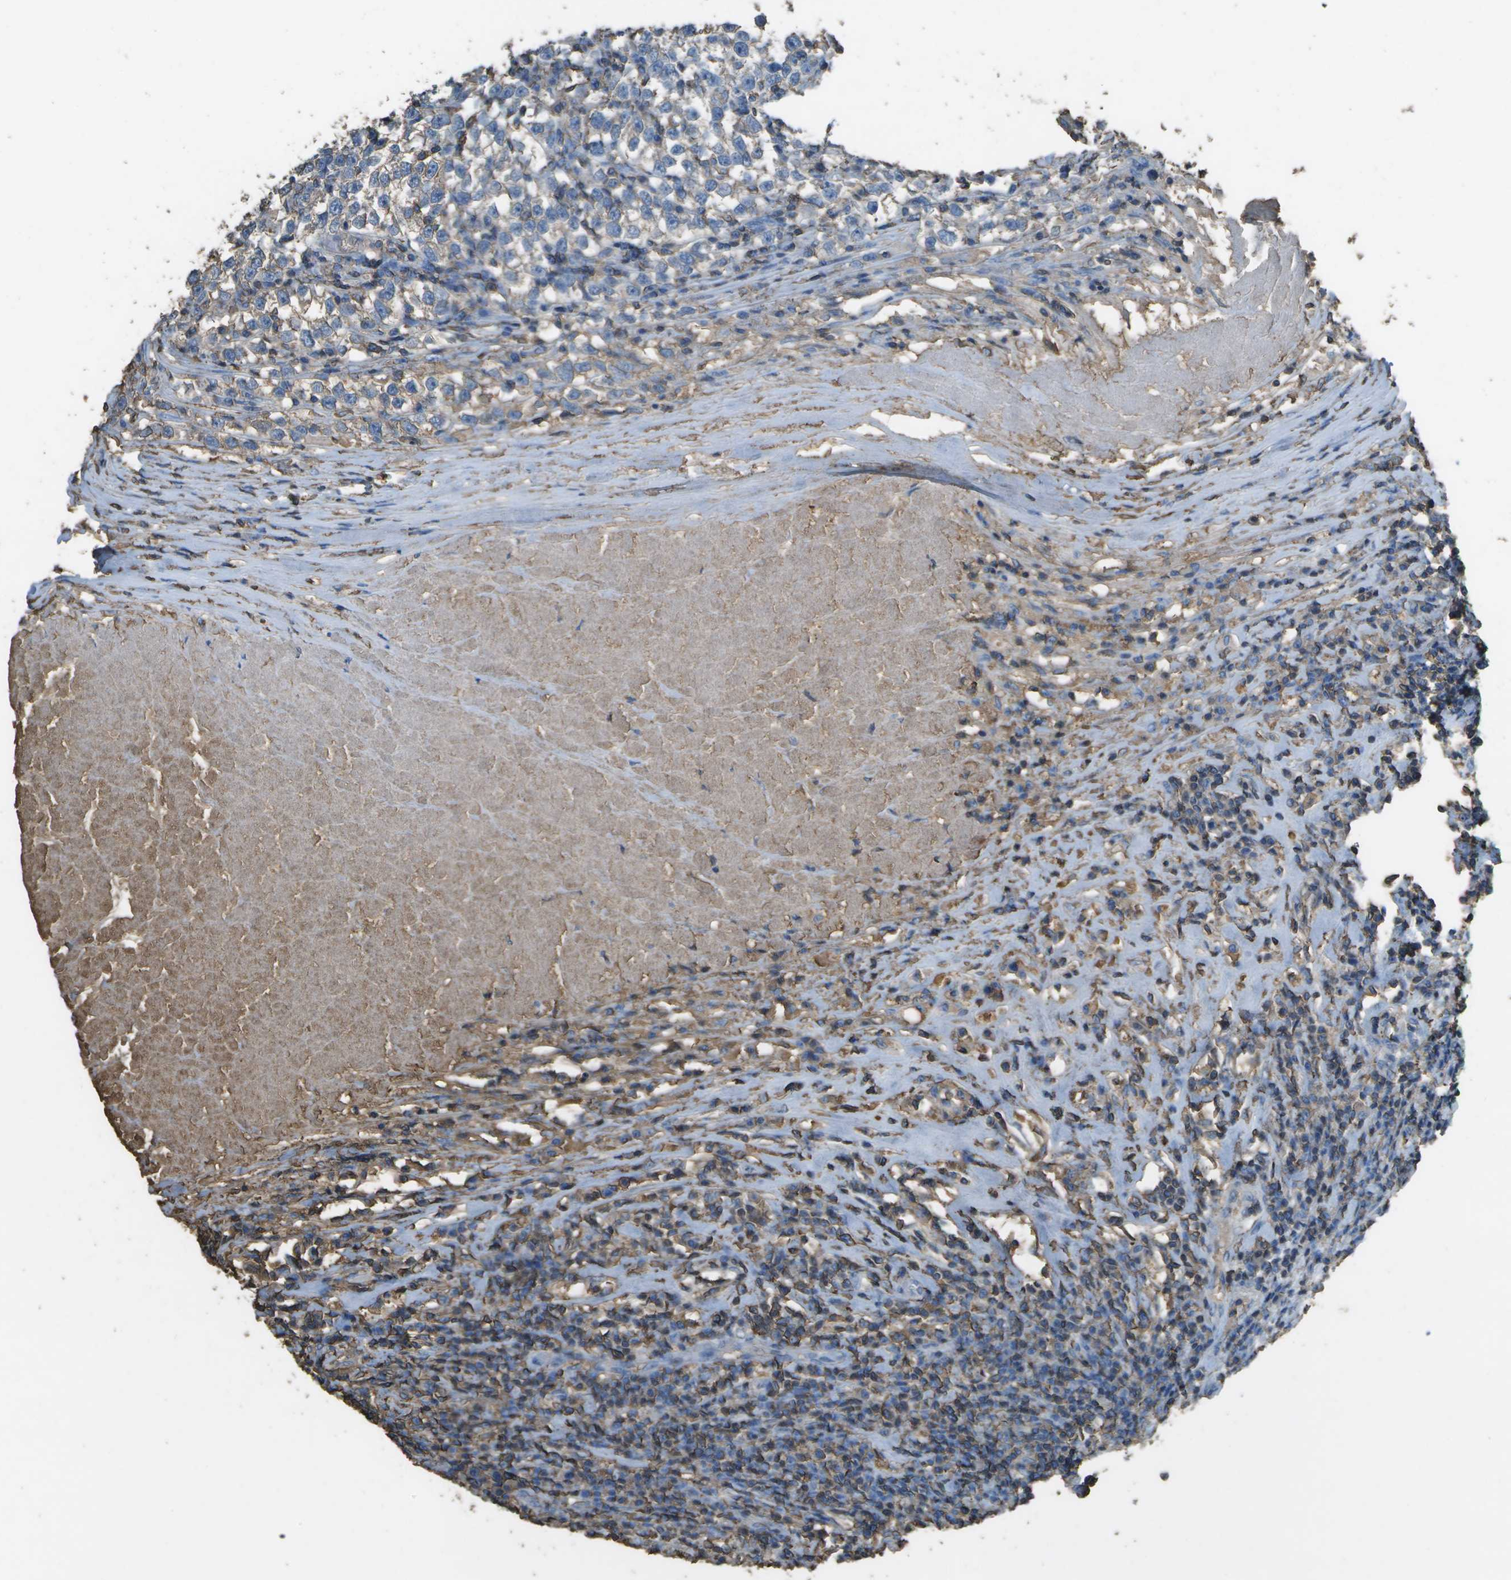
{"staining": {"intensity": "weak", "quantity": "25%-75%", "location": "cytoplasmic/membranous"}, "tissue": "testis cancer", "cell_type": "Tumor cells", "image_type": "cancer", "snomed": [{"axis": "morphology", "description": "Normal tissue, NOS"}, {"axis": "morphology", "description": "Seminoma, NOS"}, {"axis": "topography", "description": "Testis"}], "caption": "A photomicrograph of seminoma (testis) stained for a protein displays weak cytoplasmic/membranous brown staining in tumor cells.", "gene": "CYP4F11", "patient": {"sex": "male", "age": 43}}